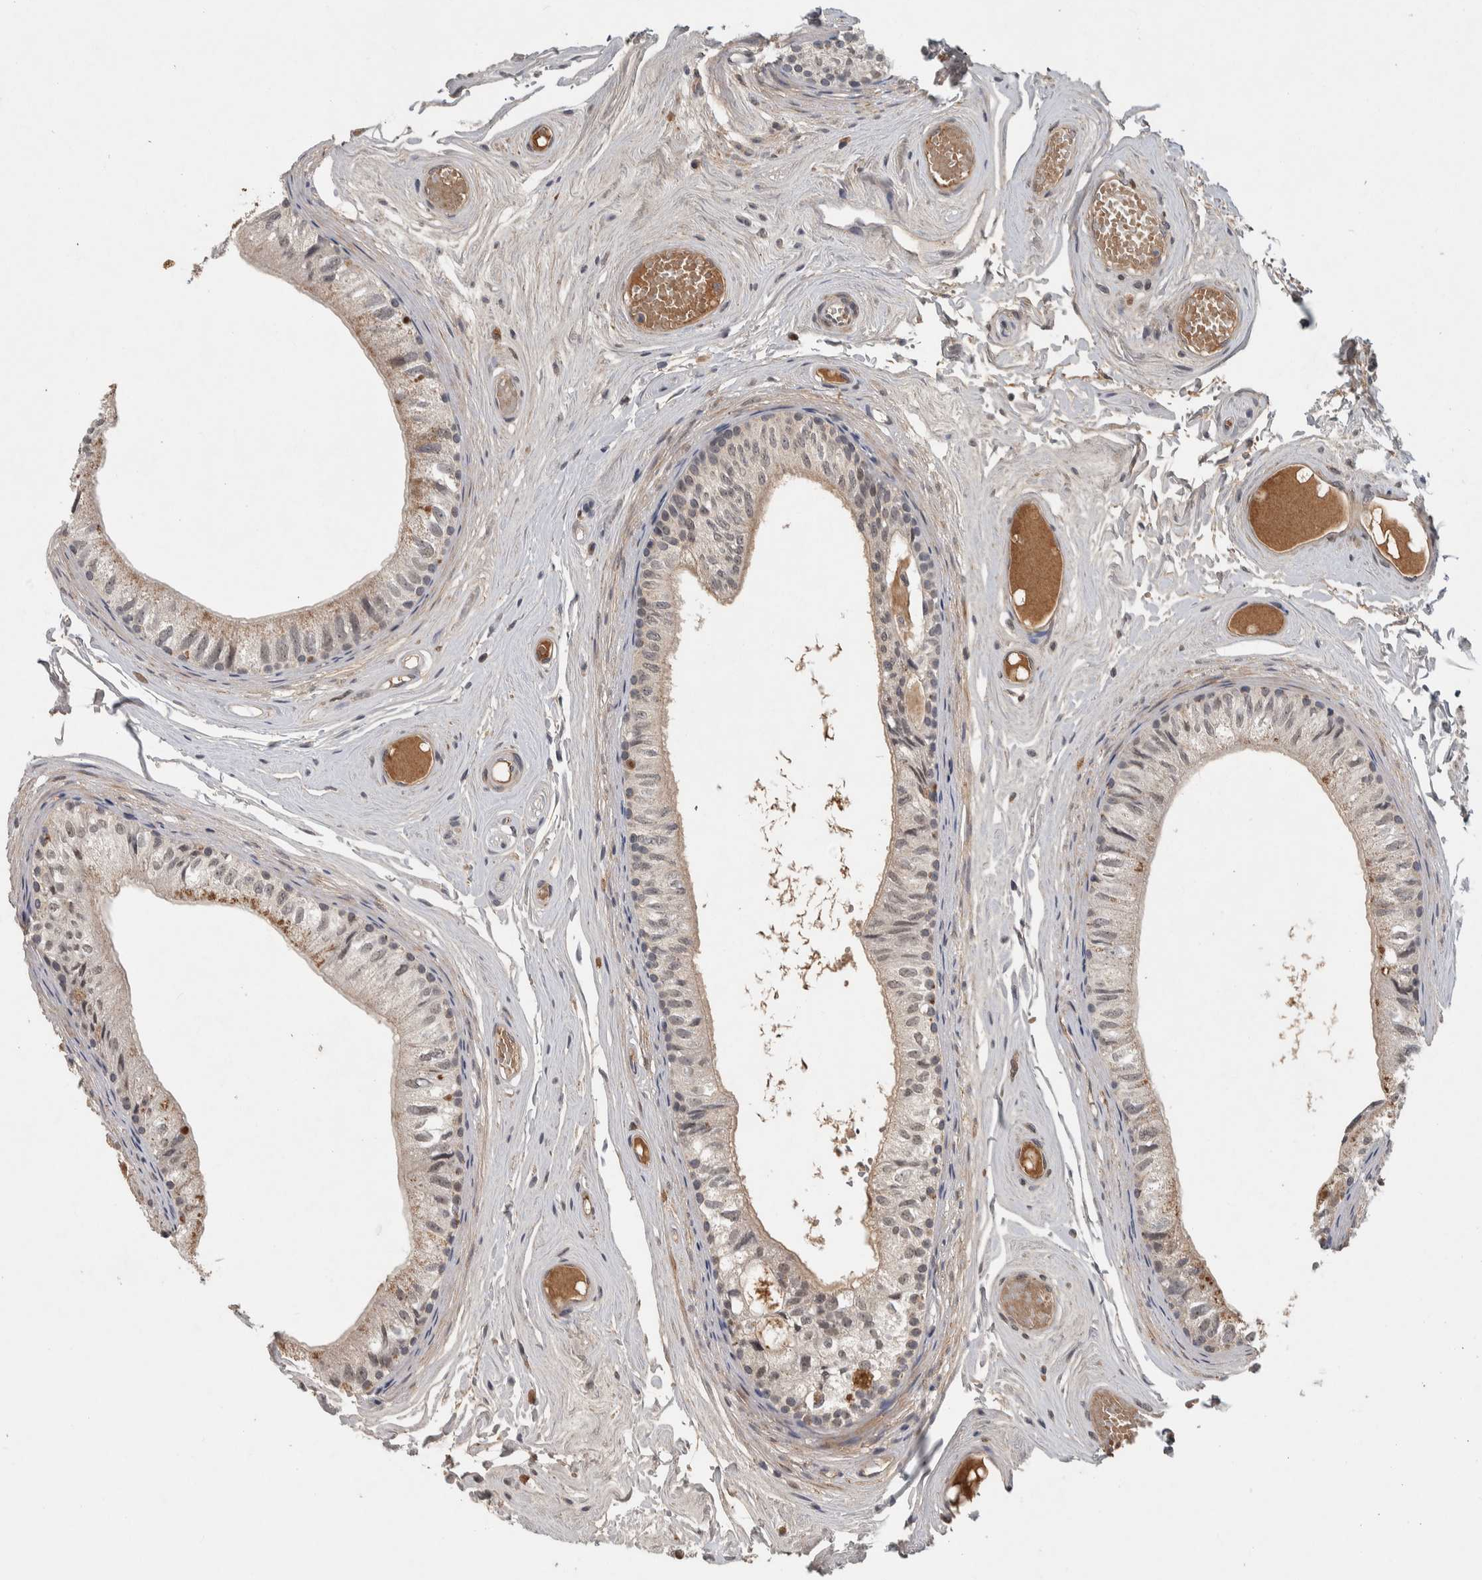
{"staining": {"intensity": "weak", "quantity": "<25%", "location": "cytoplasmic/membranous,nuclear"}, "tissue": "epididymis", "cell_type": "Glandular cells", "image_type": "normal", "snomed": [{"axis": "morphology", "description": "Normal tissue, NOS"}, {"axis": "topography", "description": "Epididymis"}], "caption": "High power microscopy histopathology image of an immunohistochemistry (IHC) histopathology image of normal epididymis, revealing no significant positivity in glandular cells.", "gene": "CHRM3", "patient": {"sex": "male", "age": 79}}